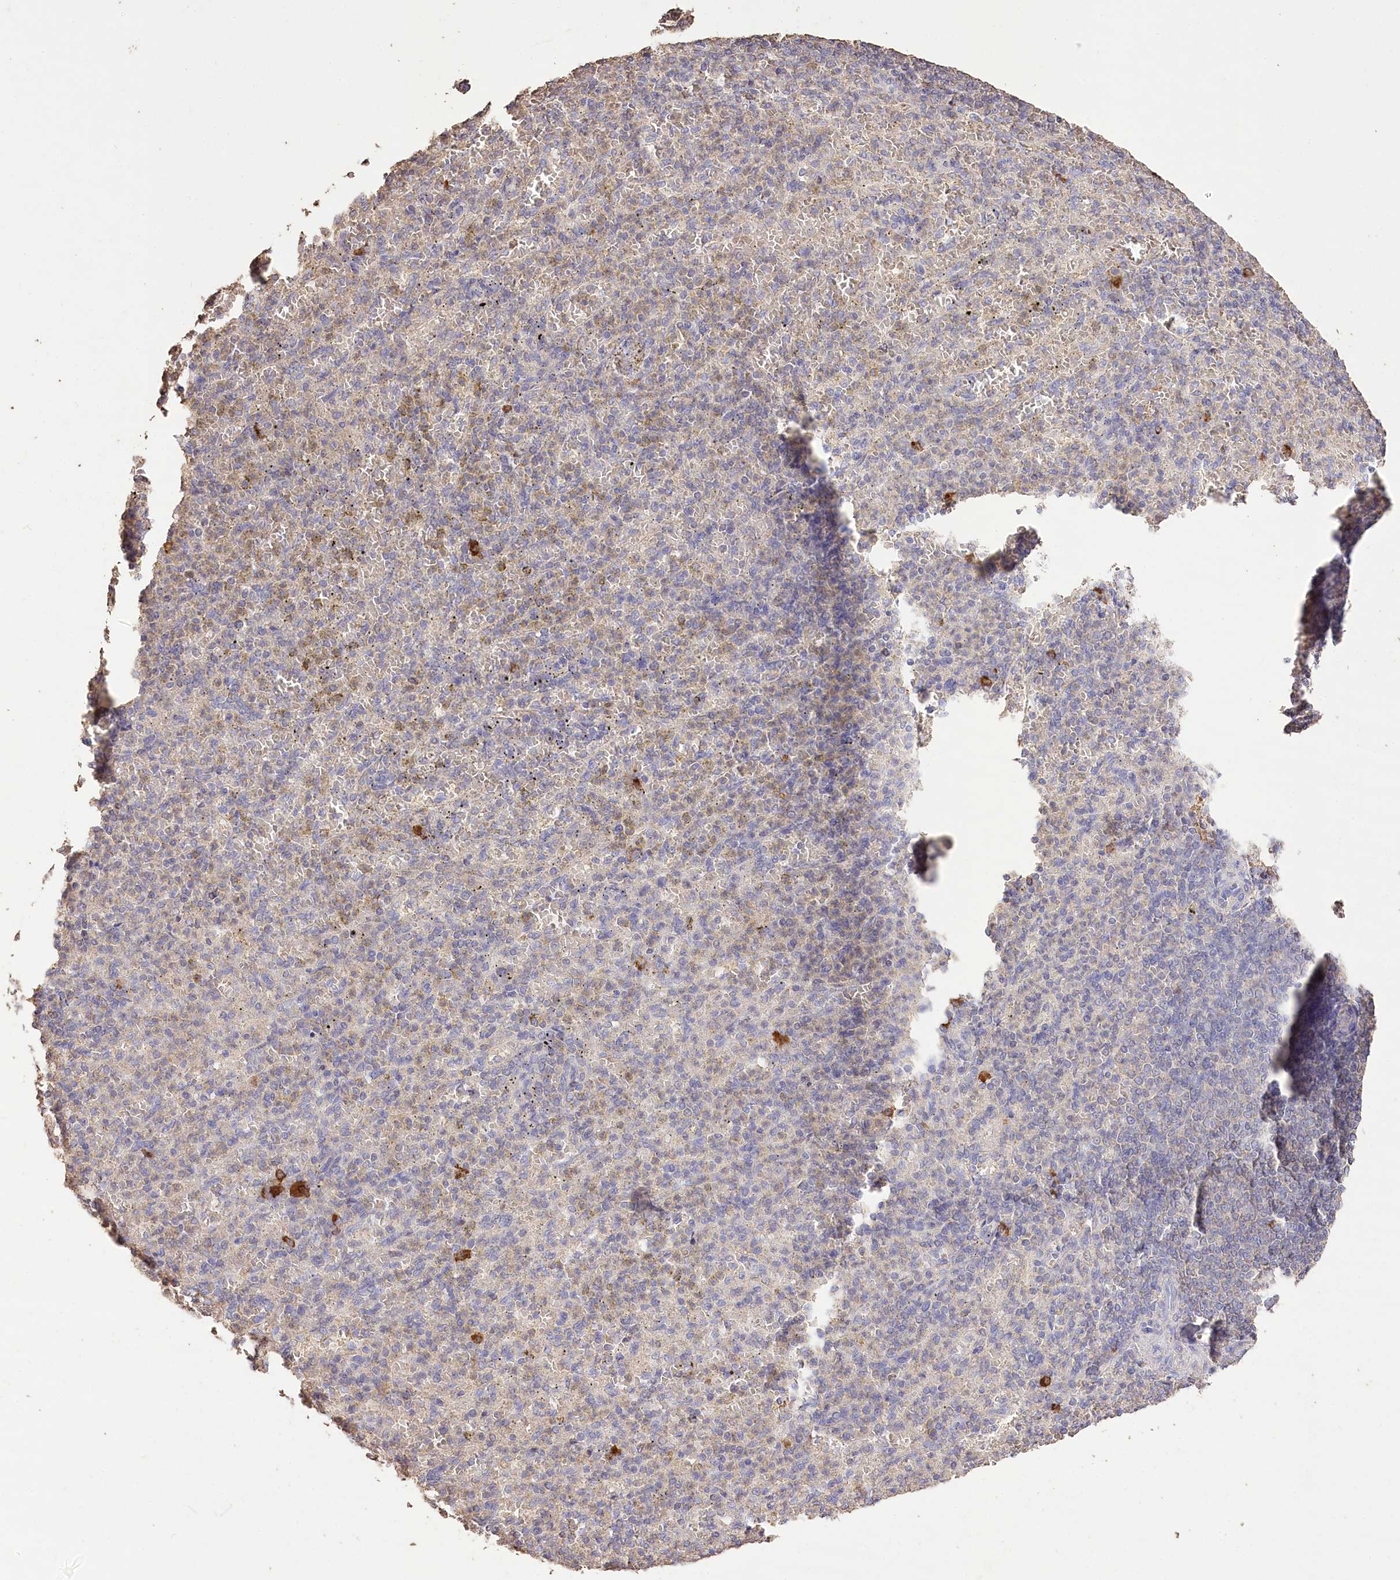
{"staining": {"intensity": "moderate", "quantity": "<25%", "location": "cytoplasmic/membranous"}, "tissue": "spleen", "cell_type": "Cells in red pulp", "image_type": "normal", "snomed": [{"axis": "morphology", "description": "Normal tissue, NOS"}, {"axis": "topography", "description": "Spleen"}], "caption": "High-power microscopy captured an IHC histopathology image of unremarkable spleen, revealing moderate cytoplasmic/membranous staining in about <25% of cells in red pulp.", "gene": "IREB2", "patient": {"sex": "female", "age": 74}}